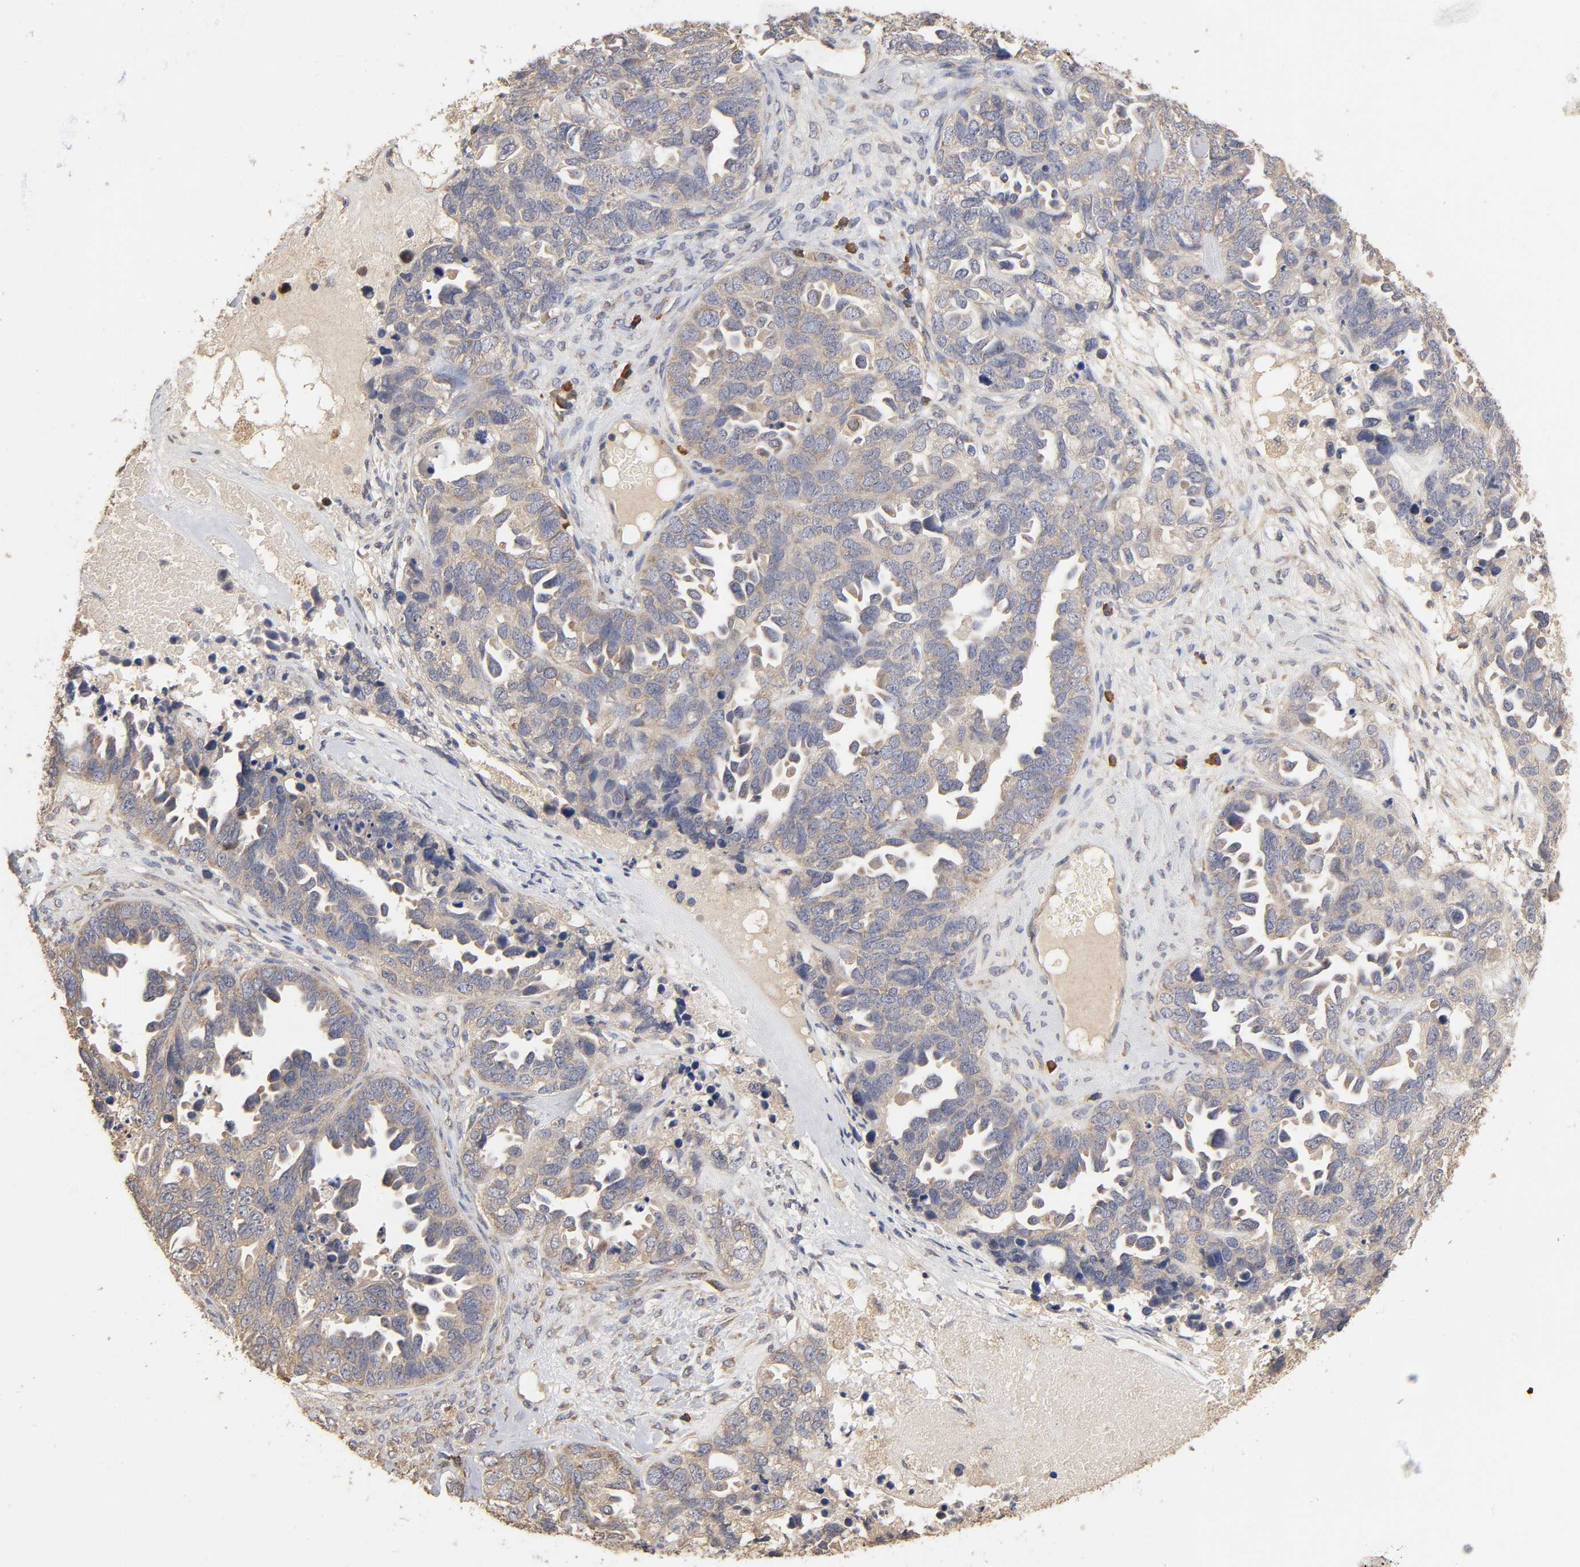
{"staining": {"intensity": "weak", "quantity": ">75%", "location": "cytoplasmic/membranous"}, "tissue": "ovarian cancer", "cell_type": "Tumor cells", "image_type": "cancer", "snomed": [{"axis": "morphology", "description": "Cystadenocarcinoma, serous, NOS"}, {"axis": "topography", "description": "Ovary"}], "caption": "Protein staining shows weak cytoplasmic/membranous expression in about >75% of tumor cells in serous cystadenocarcinoma (ovarian).", "gene": "EIF4G2", "patient": {"sex": "female", "age": 82}}